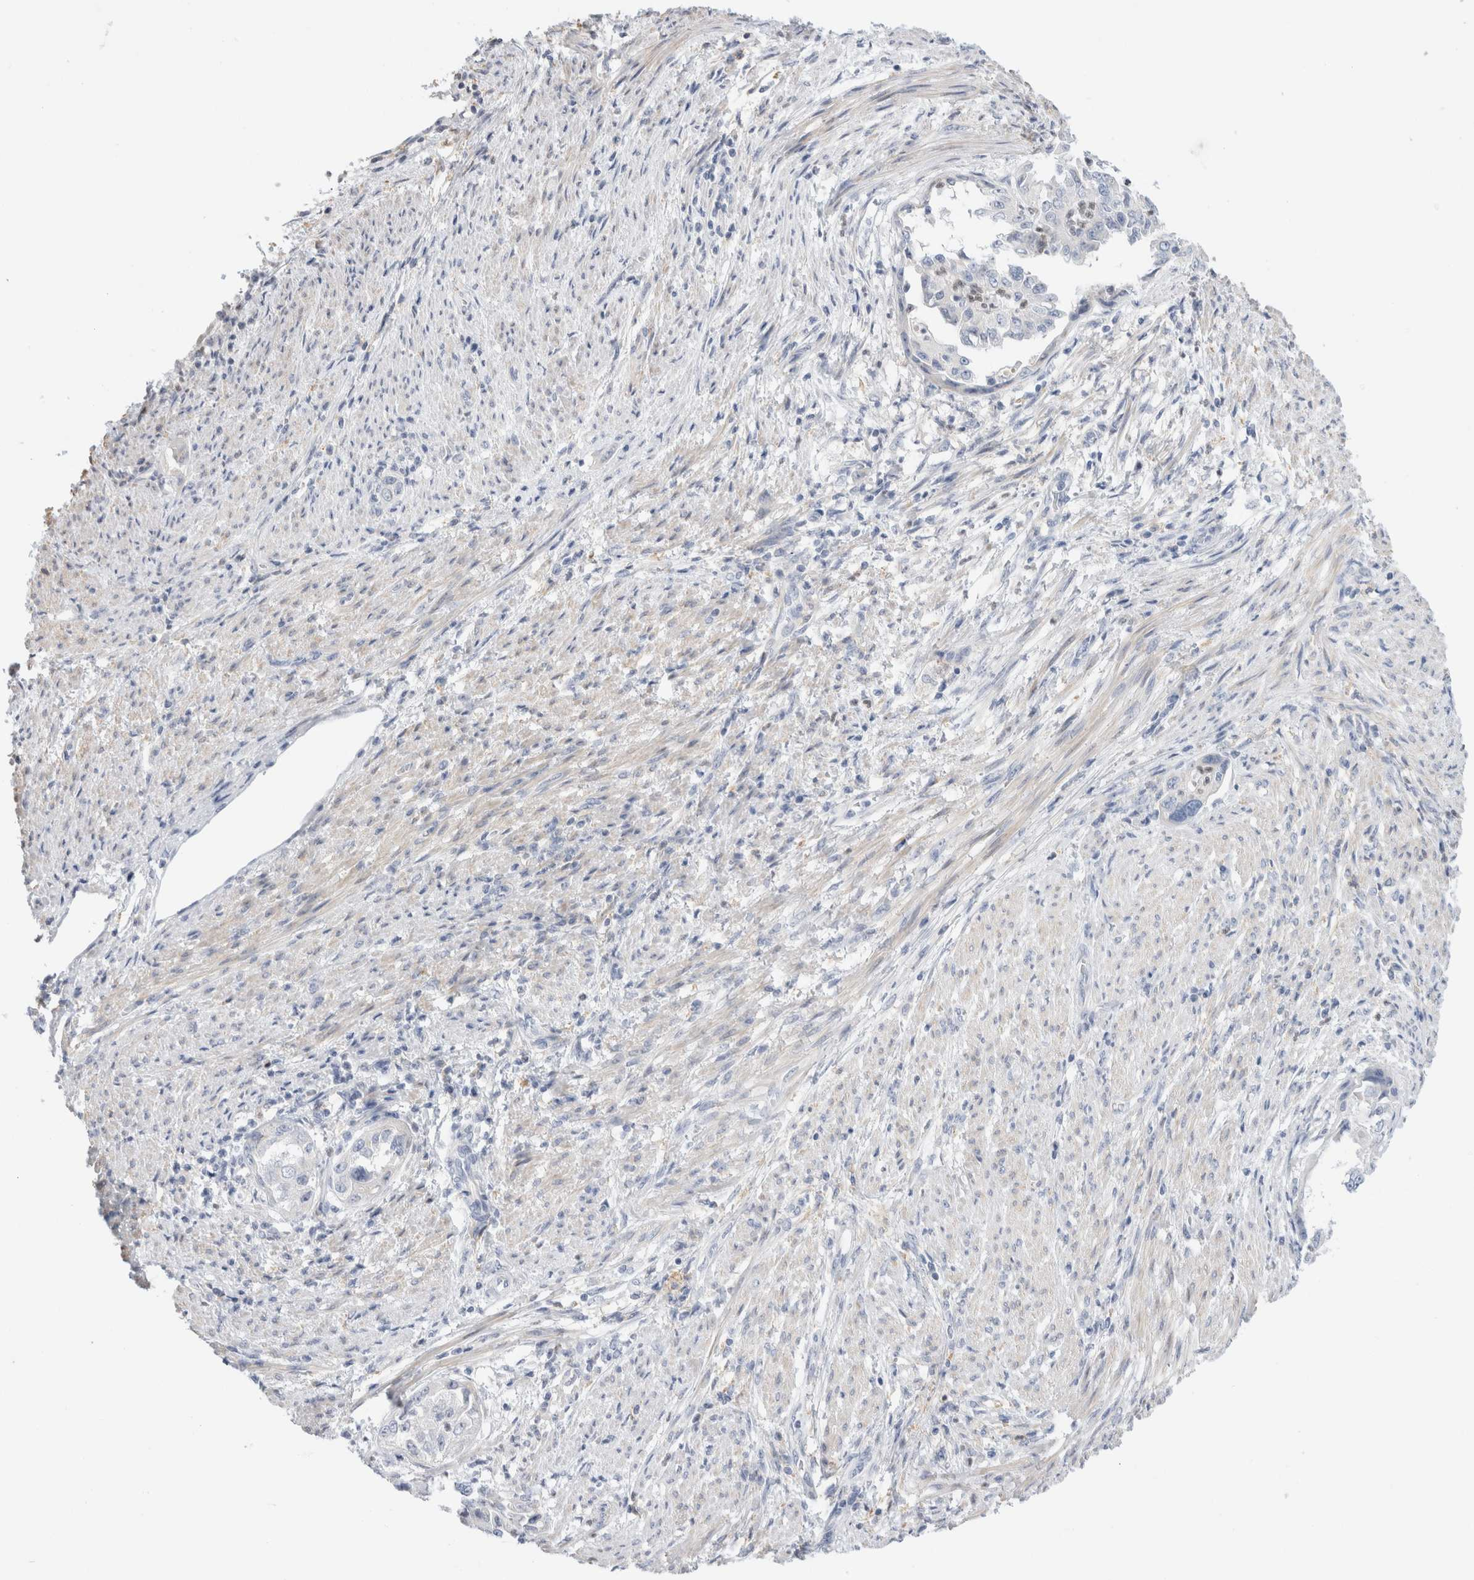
{"staining": {"intensity": "negative", "quantity": "none", "location": "none"}, "tissue": "endometrial cancer", "cell_type": "Tumor cells", "image_type": "cancer", "snomed": [{"axis": "morphology", "description": "Adenocarcinoma, NOS"}, {"axis": "topography", "description": "Endometrium"}], "caption": "High magnification brightfield microscopy of endometrial cancer stained with DAB (brown) and counterstained with hematoxylin (blue): tumor cells show no significant positivity.", "gene": "ADAM30", "patient": {"sex": "female", "age": 85}}